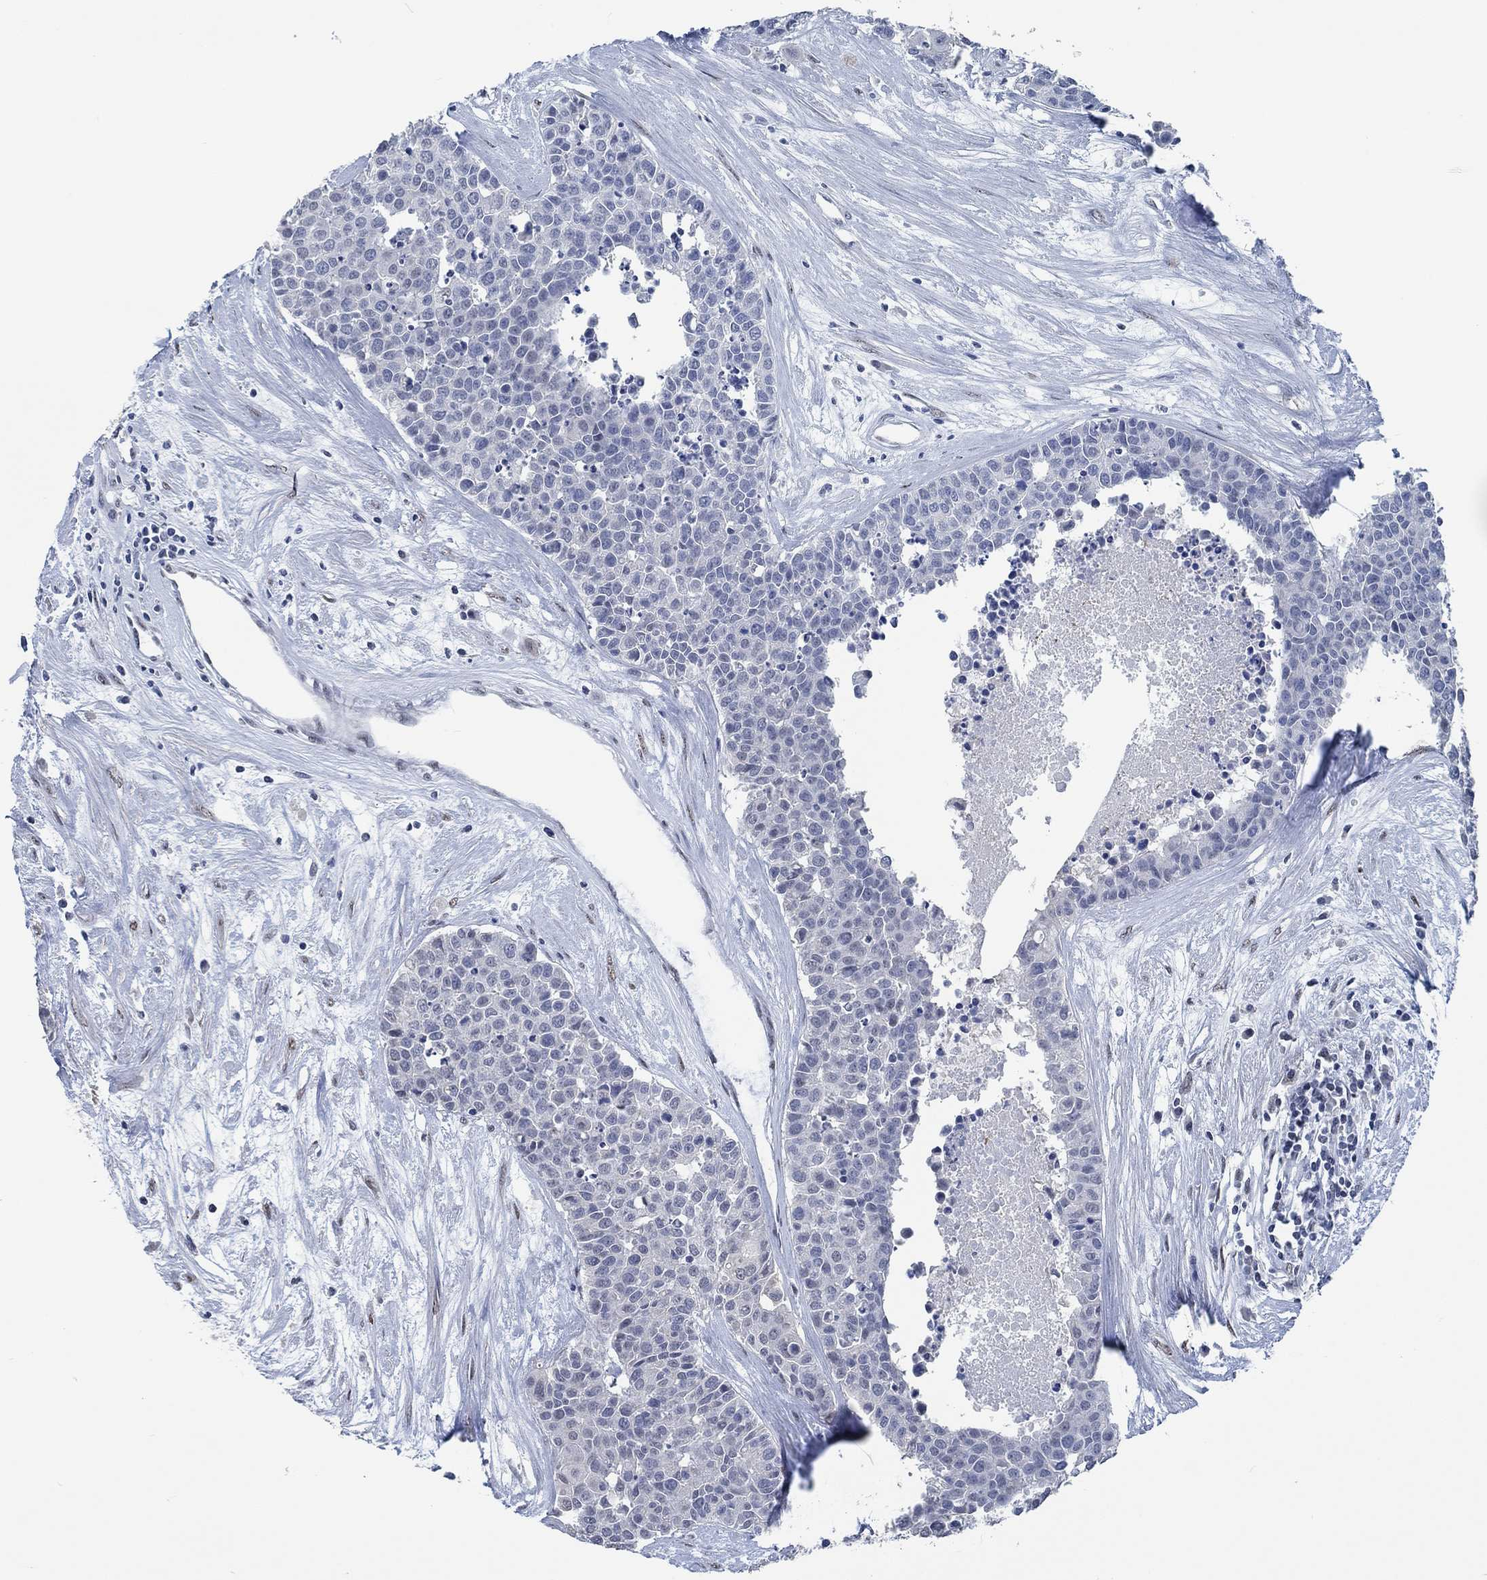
{"staining": {"intensity": "negative", "quantity": "none", "location": "none"}, "tissue": "carcinoid", "cell_type": "Tumor cells", "image_type": "cancer", "snomed": [{"axis": "morphology", "description": "Carcinoid, malignant, NOS"}, {"axis": "topography", "description": "Colon"}], "caption": "Carcinoid was stained to show a protein in brown. There is no significant expression in tumor cells.", "gene": "OBSCN", "patient": {"sex": "male", "age": 81}}